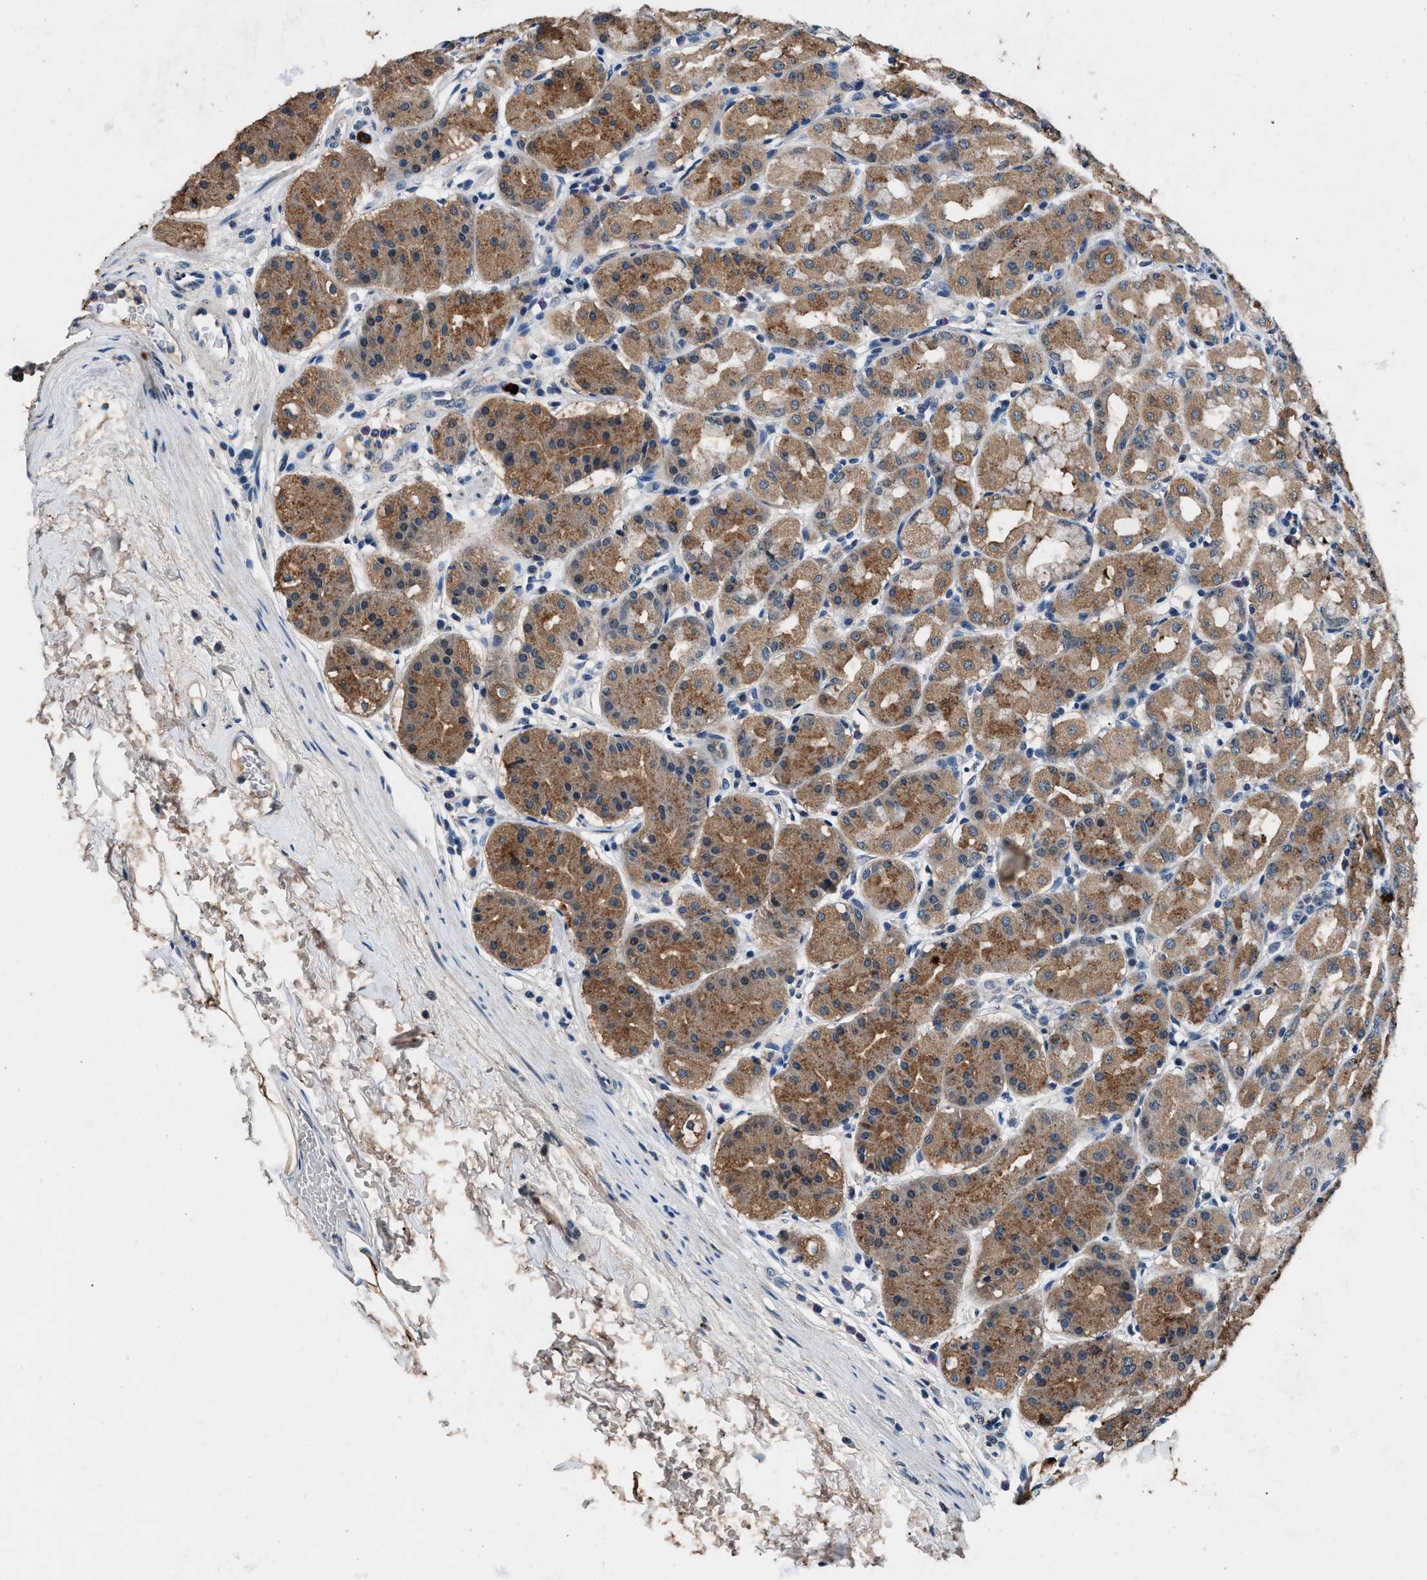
{"staining": {"intensity": "moderate", "quantity": ">75%", "location": "cytoplasmic/membranous"}, "tissue": "stomach", "cell_type": "Glandular cells", "image_type": "normal", "snomed": [{"axis": "morphology", "description": "Normal tissue, NOS"}, {"axis": "topography", "description": "Stomach"}, {"axis": "topography", "description": "Stomach, lower"}], "caption": "A brown stain labels moderate cytoplasmic/membranous staining of a protein in glandular cells of unremarkable stomach. (DAB (3,3'-diaminobenzidine) = brown stain, brightfield microscopy at high magnification).", "gene": "DENND6B", "patient": {"sex": "female", "age": 56}}